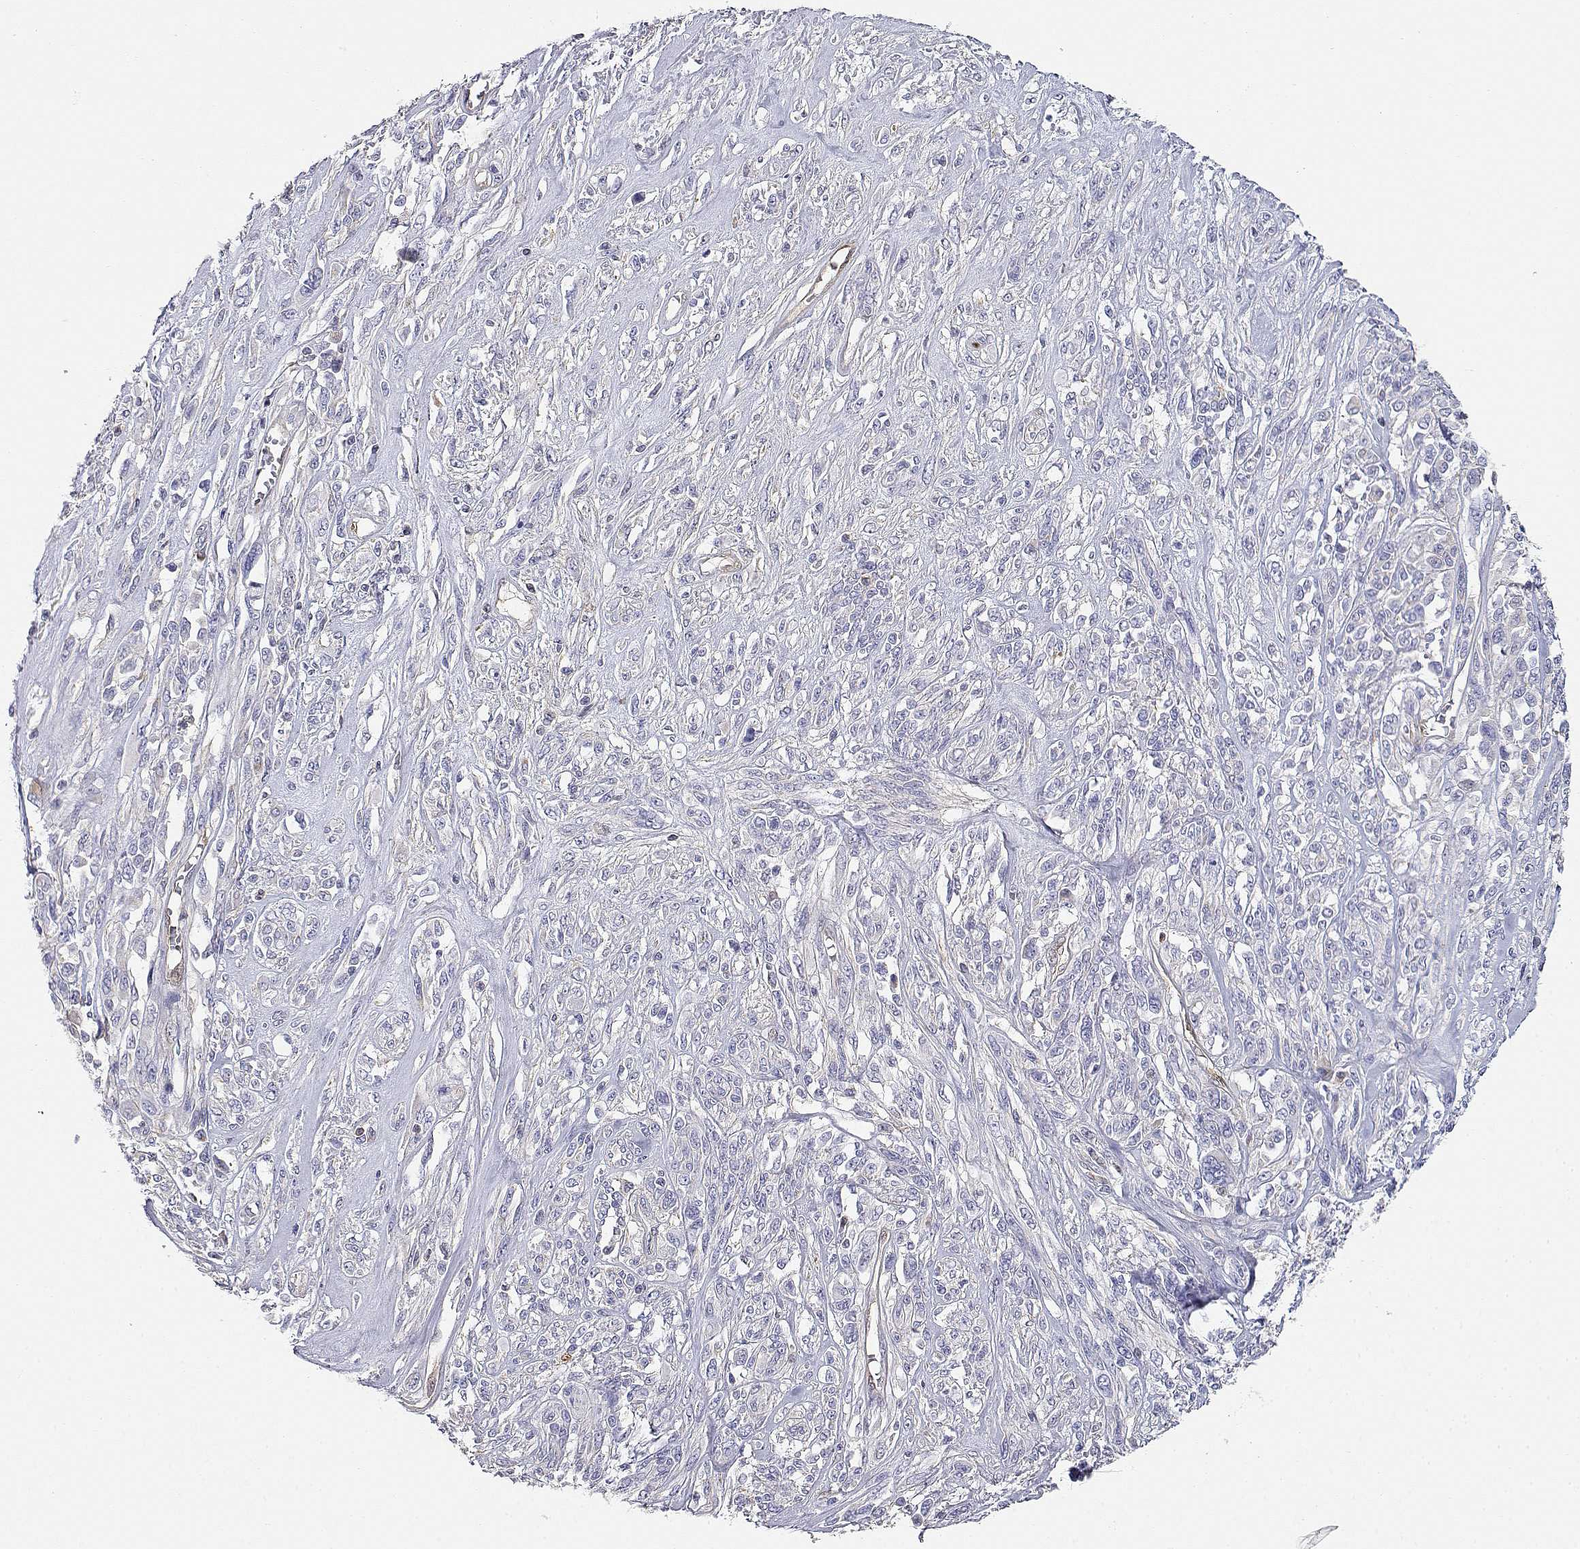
{"staining": {"intensity": "negative", "quantity": "none", "location": "none"}, "tissue": "melanoma", "cell_type": "Tumor cells", "image_type": "cancer", "snomed": [{"axis": "morphology", "description": "Malignant melanoma, NOS"}, {"axis": "topography", "description": "Skin"}], "caption": "Tumor cells are negative for protein expression in human malignant melanoma.", "gene": "ADA", "patient": {"sex": "female", "age": 91}}